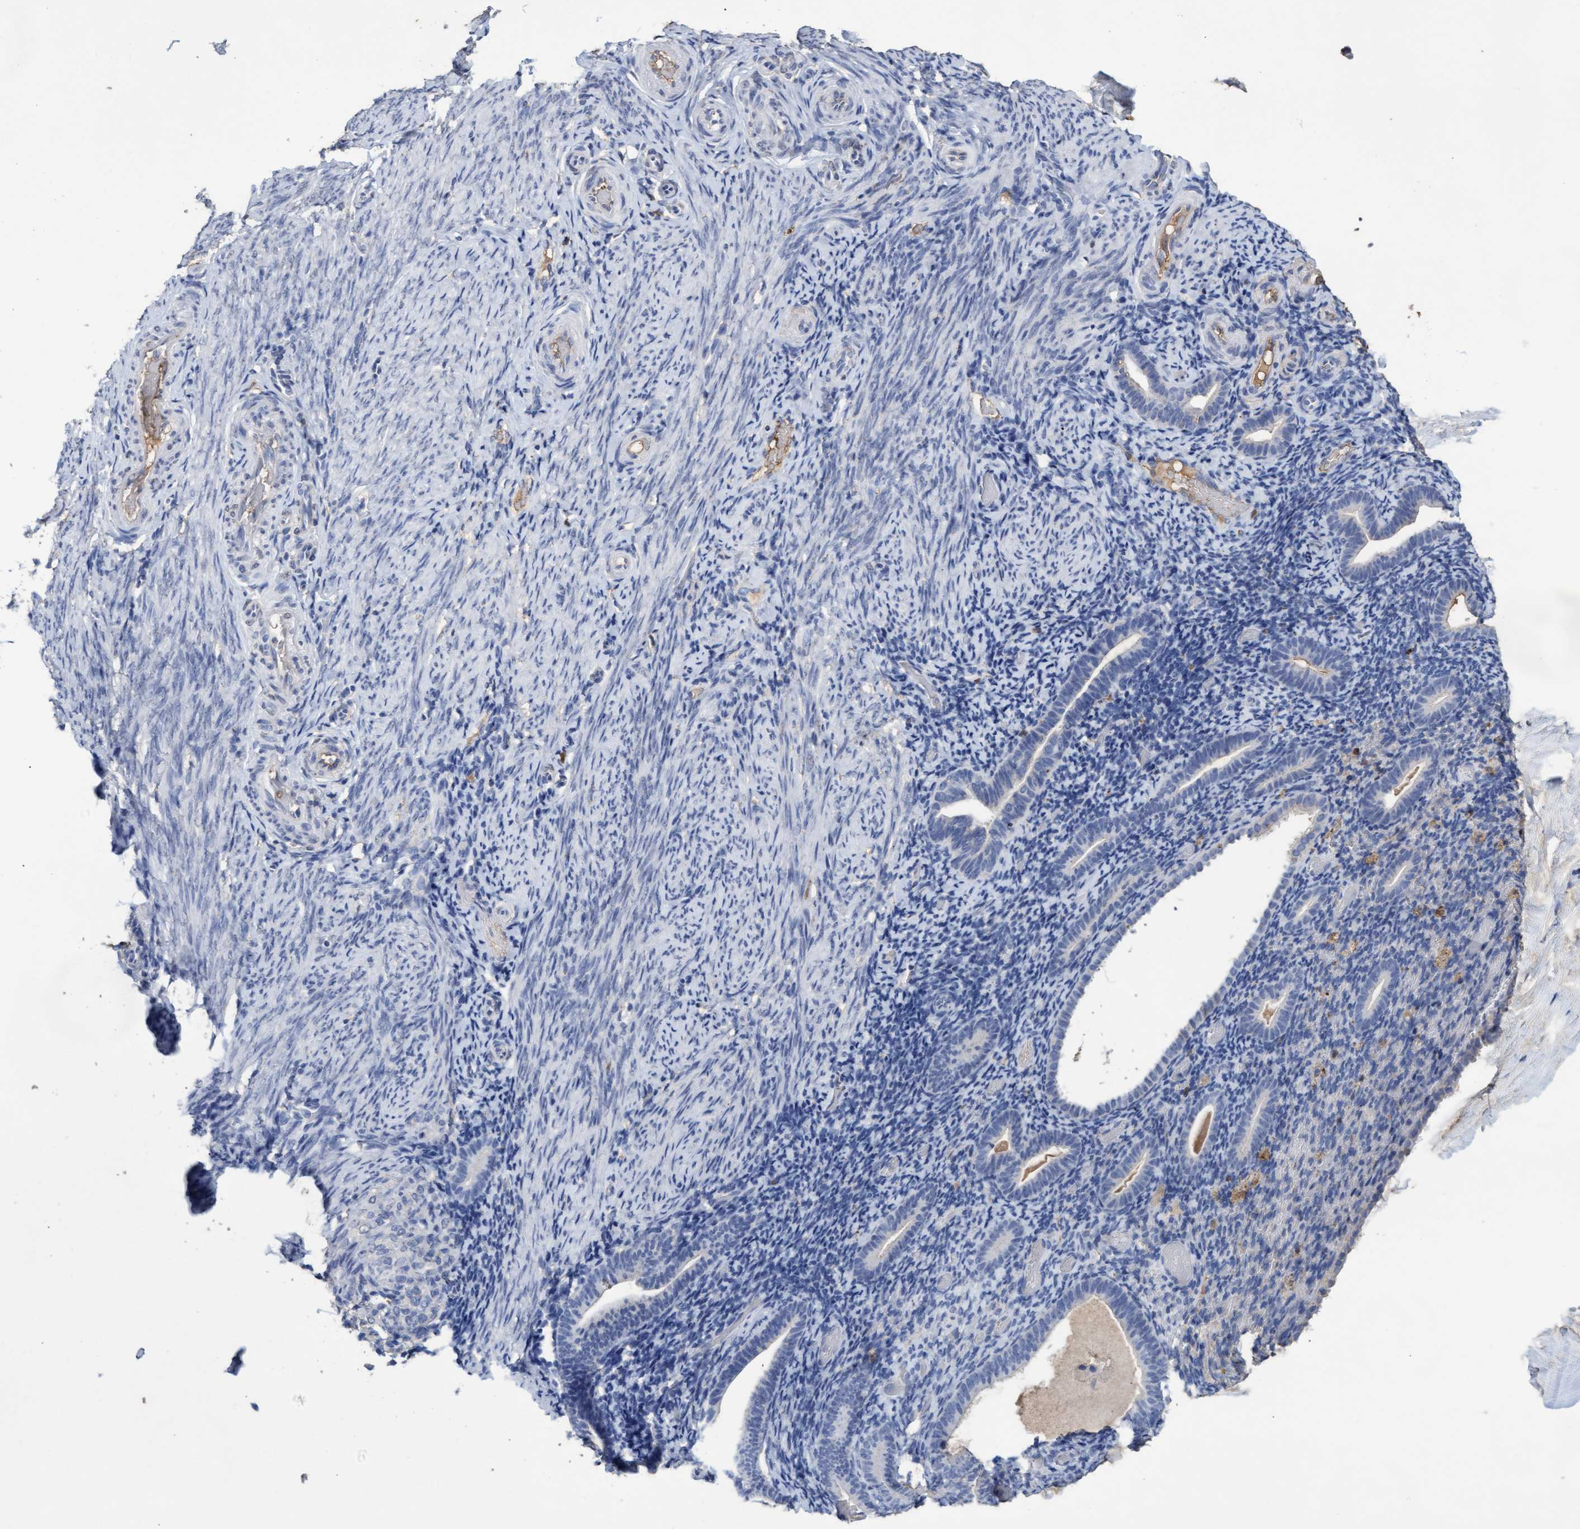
{"staining": {"intensity": "moderate", "quantity": "<25%", "location": "cytoplasmic/membranous"}, "tissue": "endometrium", "cell_type": "Cells in endometrial stroma", "image_type": "normal", "snomed": [{"axis": "morphology", "description": "Normal tissue, NOS"}, {"axis": "topography", "description": "Endometrium"}], "caption": "Brown immunohistochemical staining in unremarkable human endometrium reveals moderate cytoplasmic/membranous expression in about <25% of cells in endometrial stroma.", "gene": "GPR39", "patient": {"sex": "female", "age": 51}}